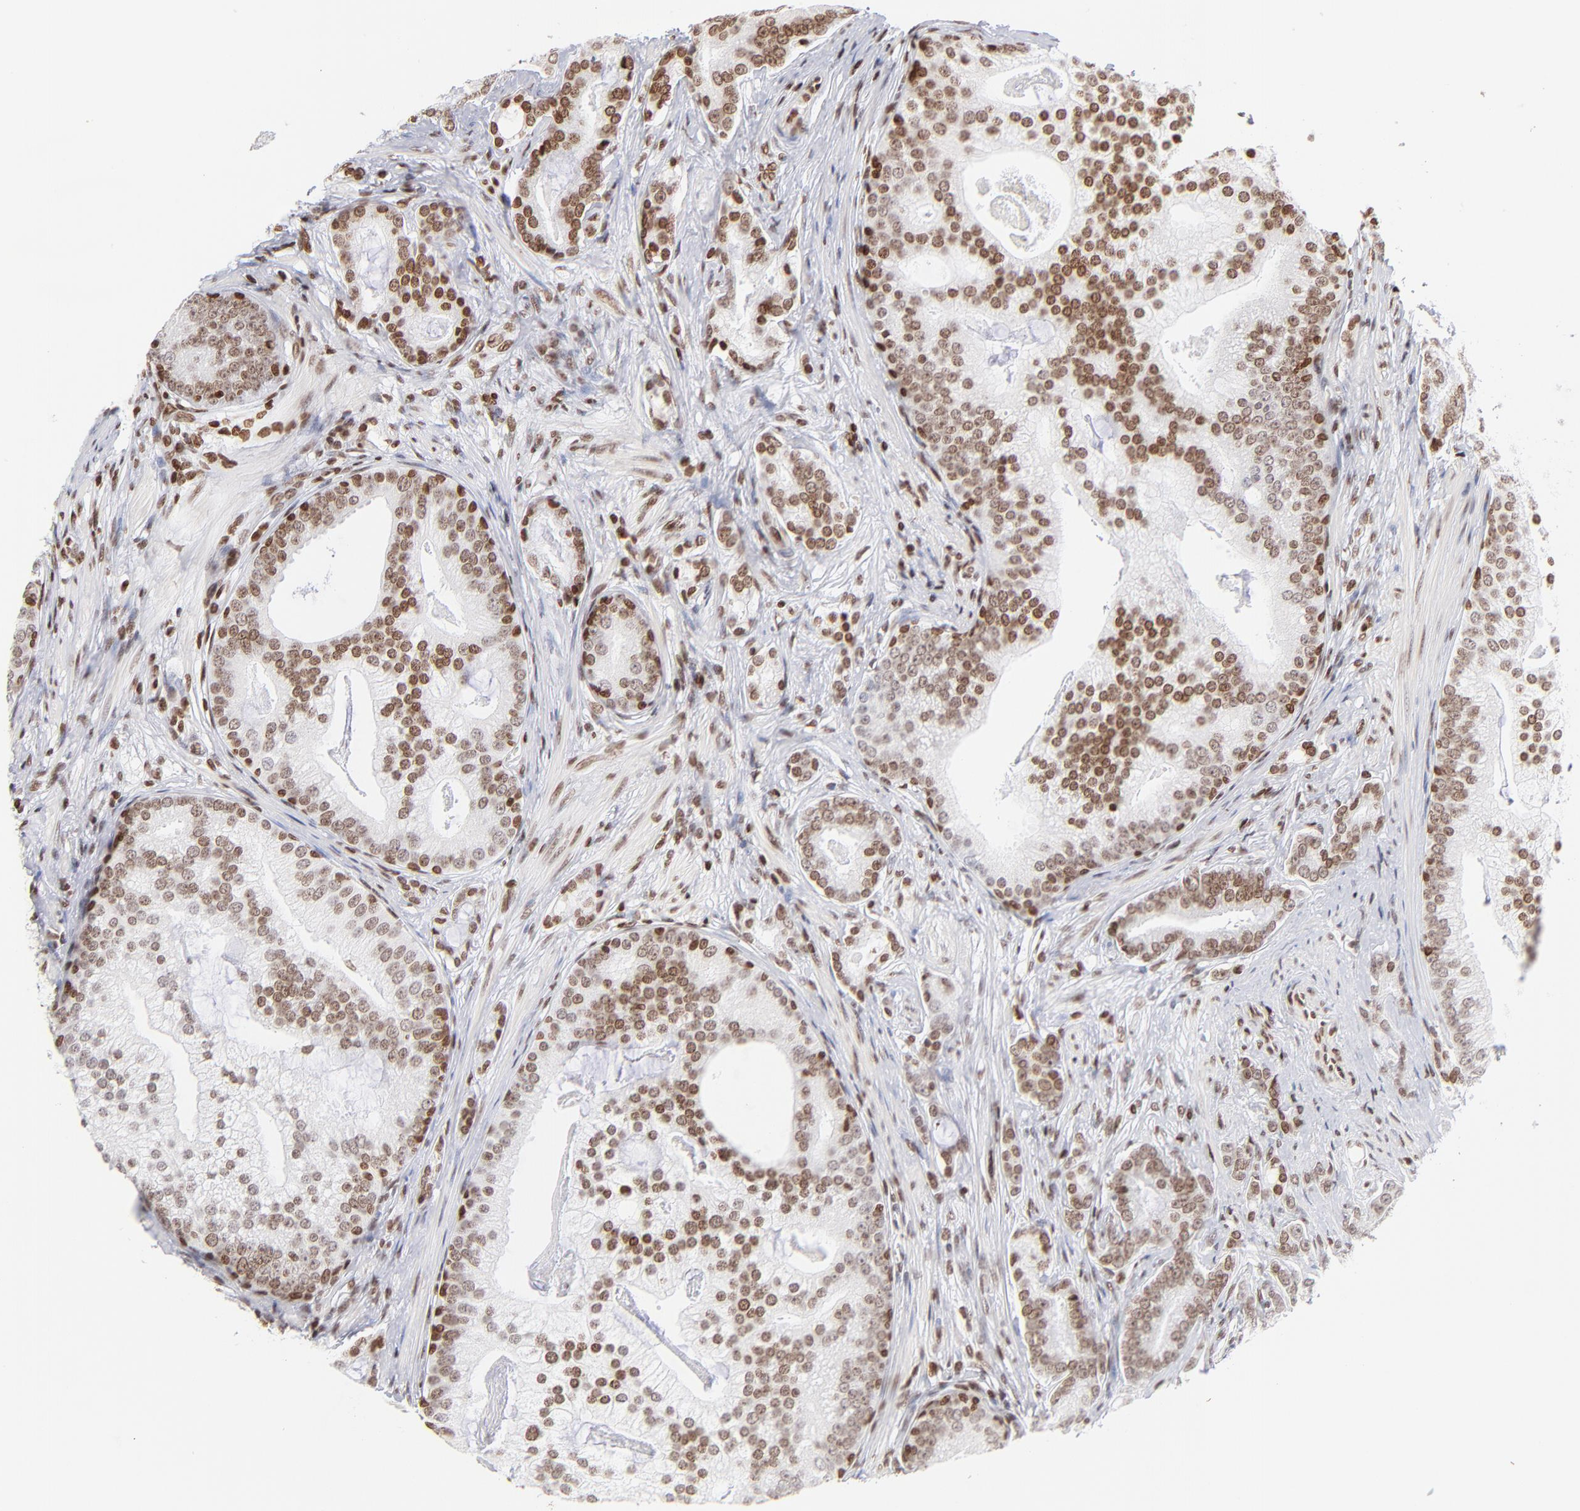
{"staining": {"intensity": "moderate", "quantity": ">75%", "location": "nuclear"}, "tissue": "prostate cancer", "cell_type": "Tumor cells", "image_type": "cancer", "snomed": [{"axis": "morphology", "description": "Adenocarcinoma, Low grade"}, {"axis": "topography", "description": "Prostate"}], "caption": "Human prostate cancer (low-grade adenocarcinoma) stained for a protein (brown) demonstrates moderate nuclear positive expression in about >75% of tumor cells.", "gene": "RTL4", "patient": {"sex": "male", "age": 58}}